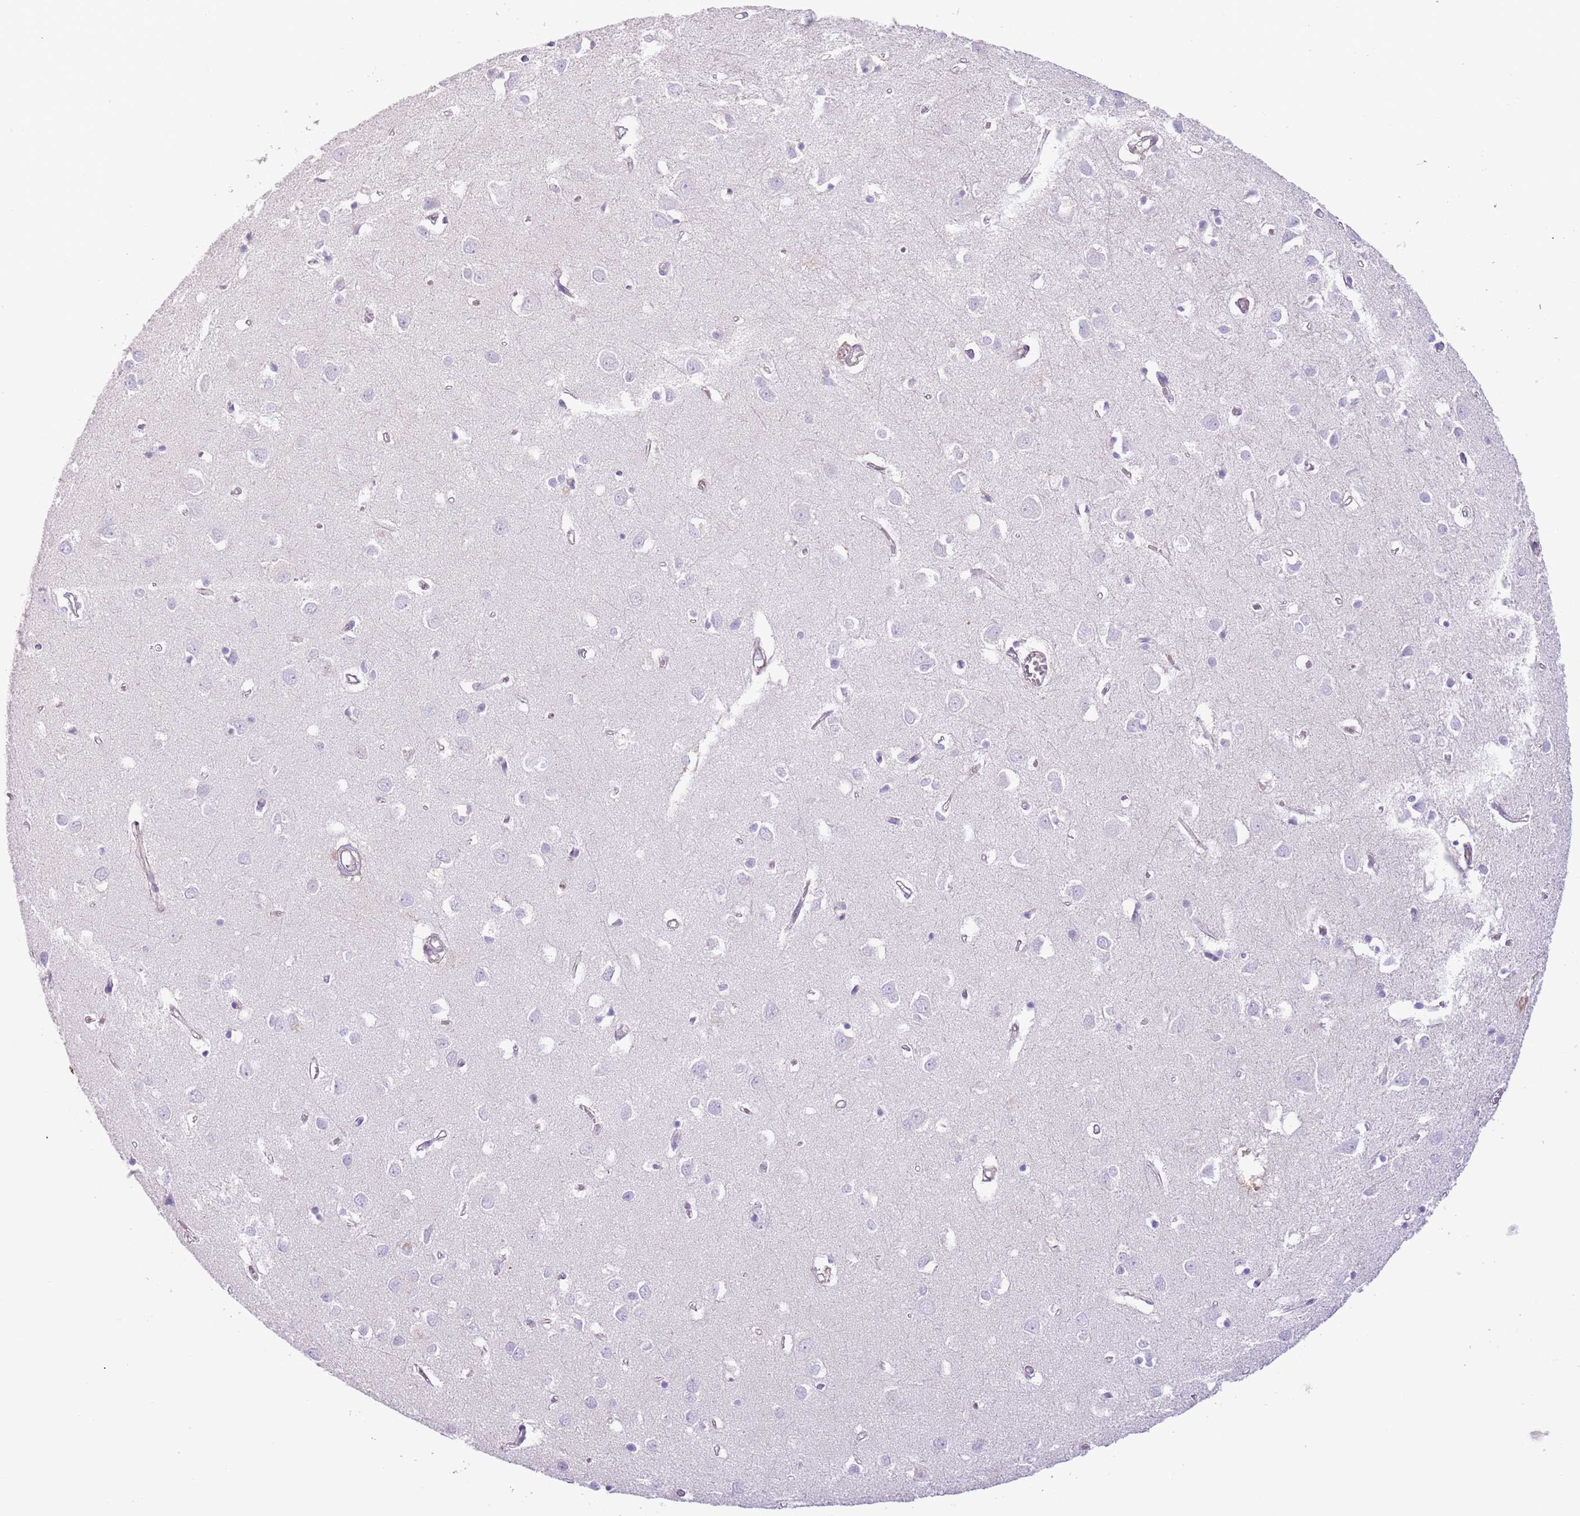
{"staining": {"intensity": "negative", "quantity": "none", "location": "none"}, "tissue": "cerebral cortex", "cell_type": "Endothelial cells", "image_type": "normal", "snomed": [{"axis": "morphology", "description": "Normal tissue, NOS"}, {"axis": "topography", "description": "Cerebral cortex"}], "caption": "There is no significant expression in endothelial cells of cerebral cortex. (DAB (3,3'-diaminobenzidine) immunohistochemistry visualized using brightfield microscopy, high magnification).", "gene": "RBP3", "patient": {"sex": "female", "age": 64}}